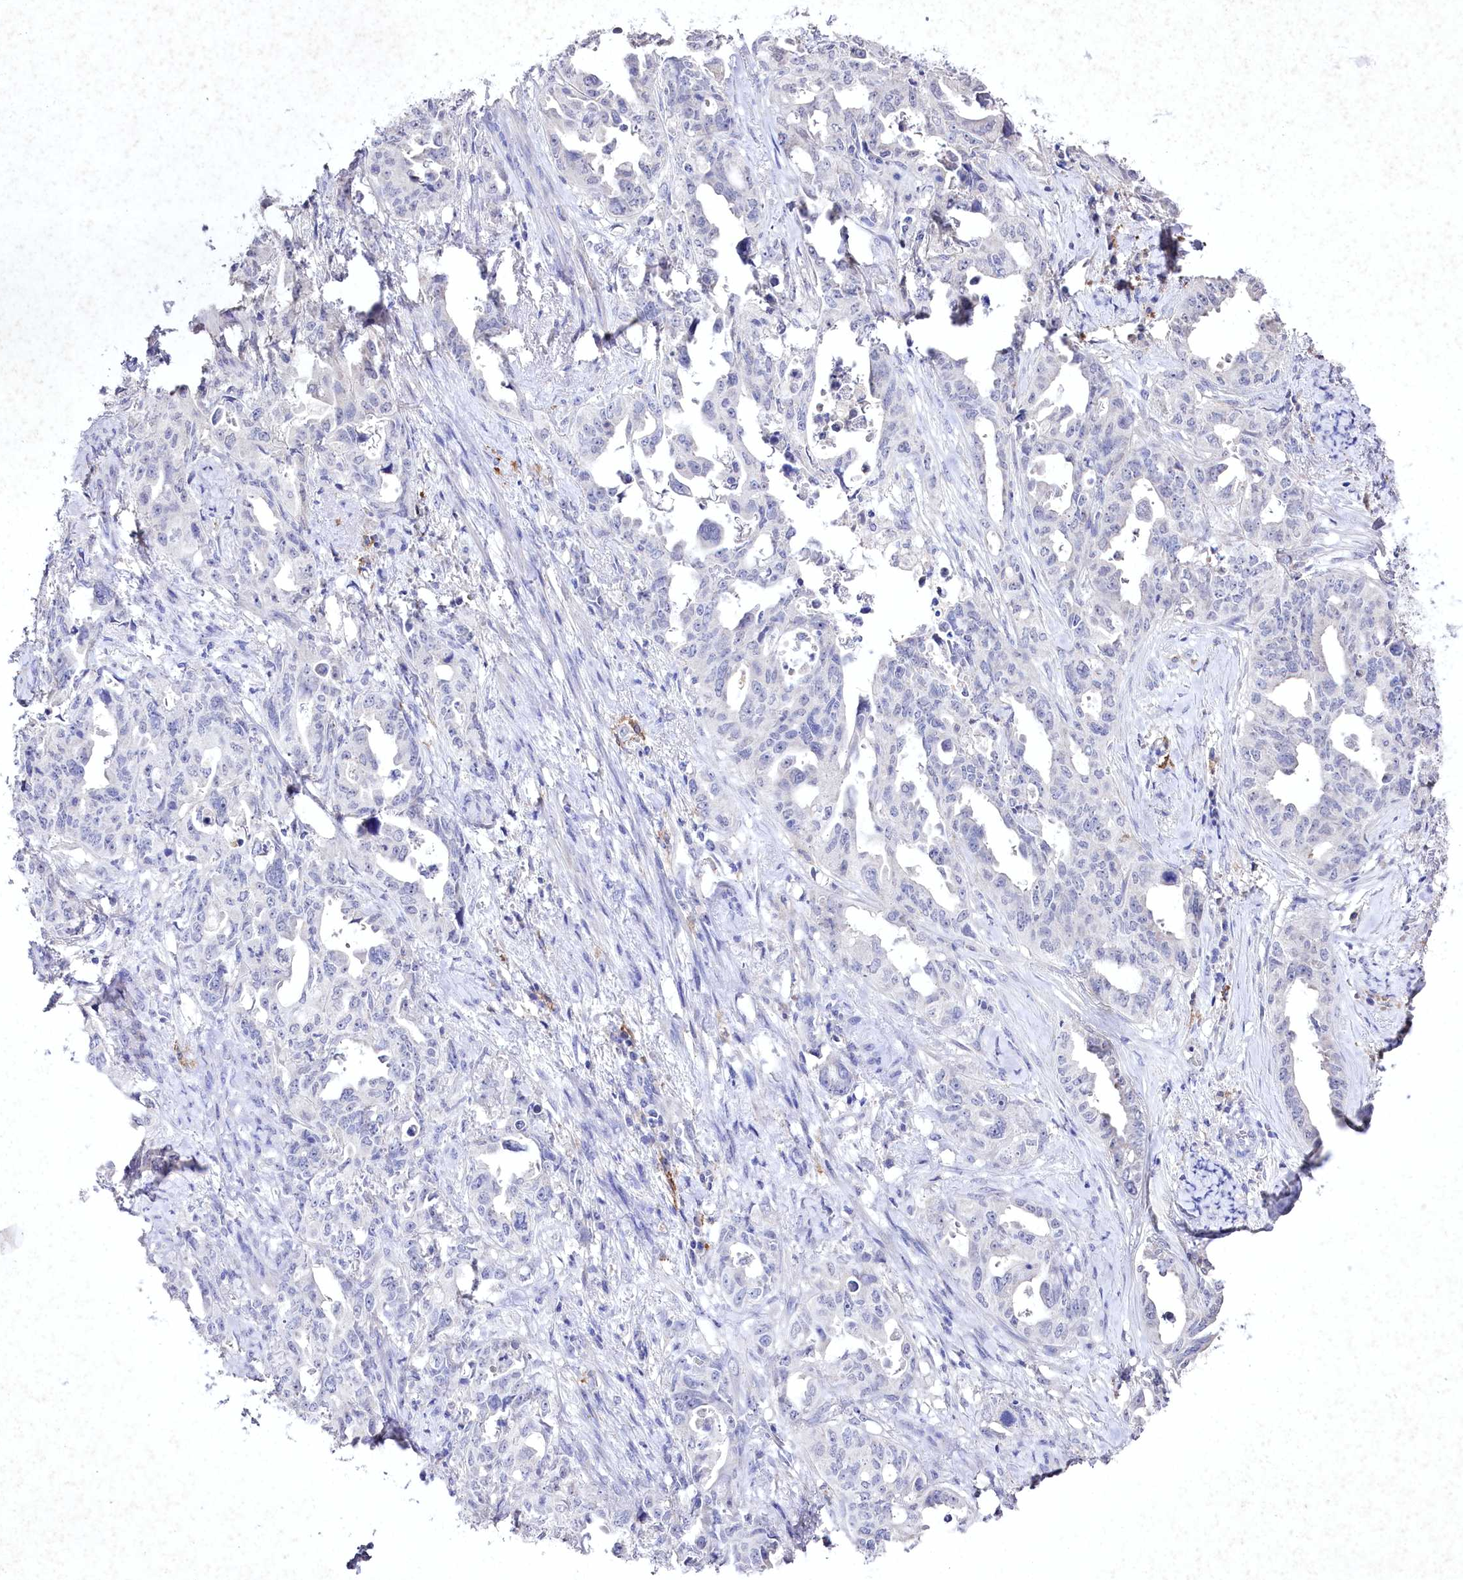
{"staining": {"intensity": "negative", "quantity": "none", "location": "none"}, "tissue": "endometrial cancer", "cell_type": "Tumor cells", "image_type": "cancer", "snomed": [{"axis": "morphology", "description": "Adenocarcinoma, NOS"}, {"axis": "topography", "description": "Endometrium"}], "caption": "Immunohistochemistry micrograph of neoplastic tissue: endometrial adenocarcinoma stained with DAB (3,3'-diaminobenzidine) exhibits no significant protein positivity in tumor cells.", "gene": "CLEC4M", "patient": {"sex": "female", "age": 65}}